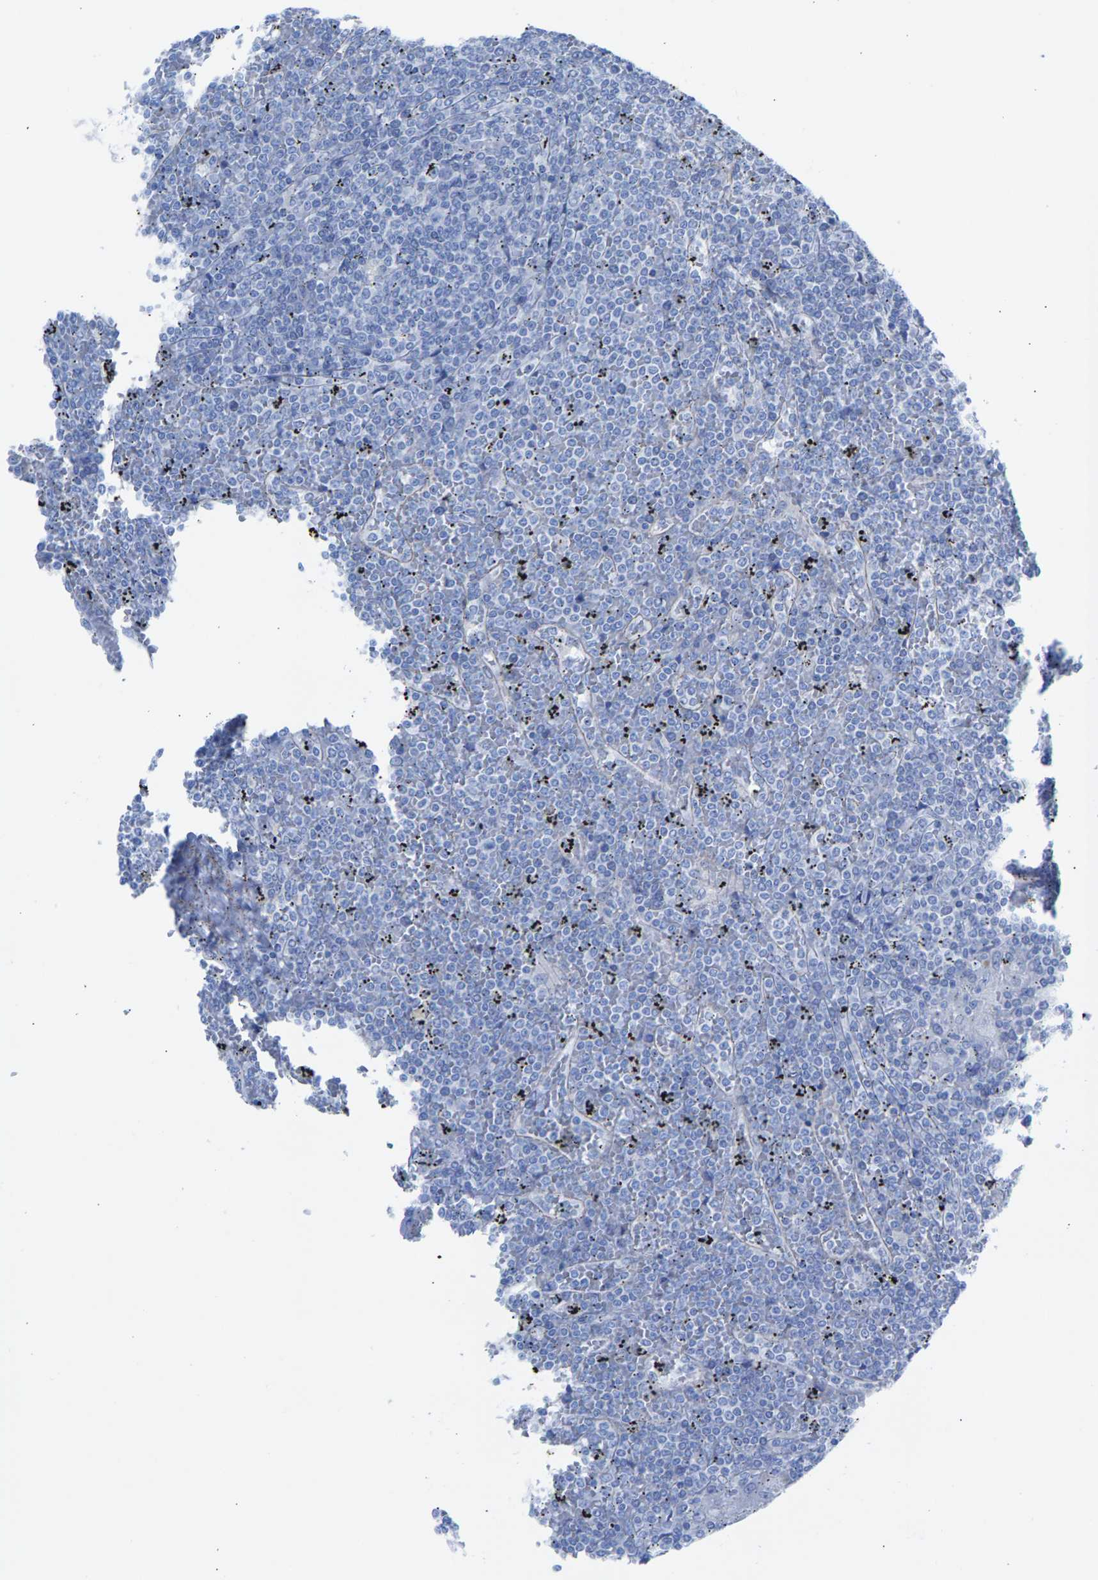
{"staining": {"intensity": "negative", "quantity": "none", "location": "none"}, "tissue": "lymphoma", "cell_type": "Tumor cells", "image_type": "cancer", "snomed": [{"axis": "morphology", "description": "Malignant lymphoma, non-Hodgkin's type, Low grade"}, {"axis": "topography", "description": "Spleen"}], "caption": "Human lymphoma stained for a protein using IHC demonstrates no staining in tumor cells.", "gene": "CPA1", "patient": {"sex": "female", "age": 19}}